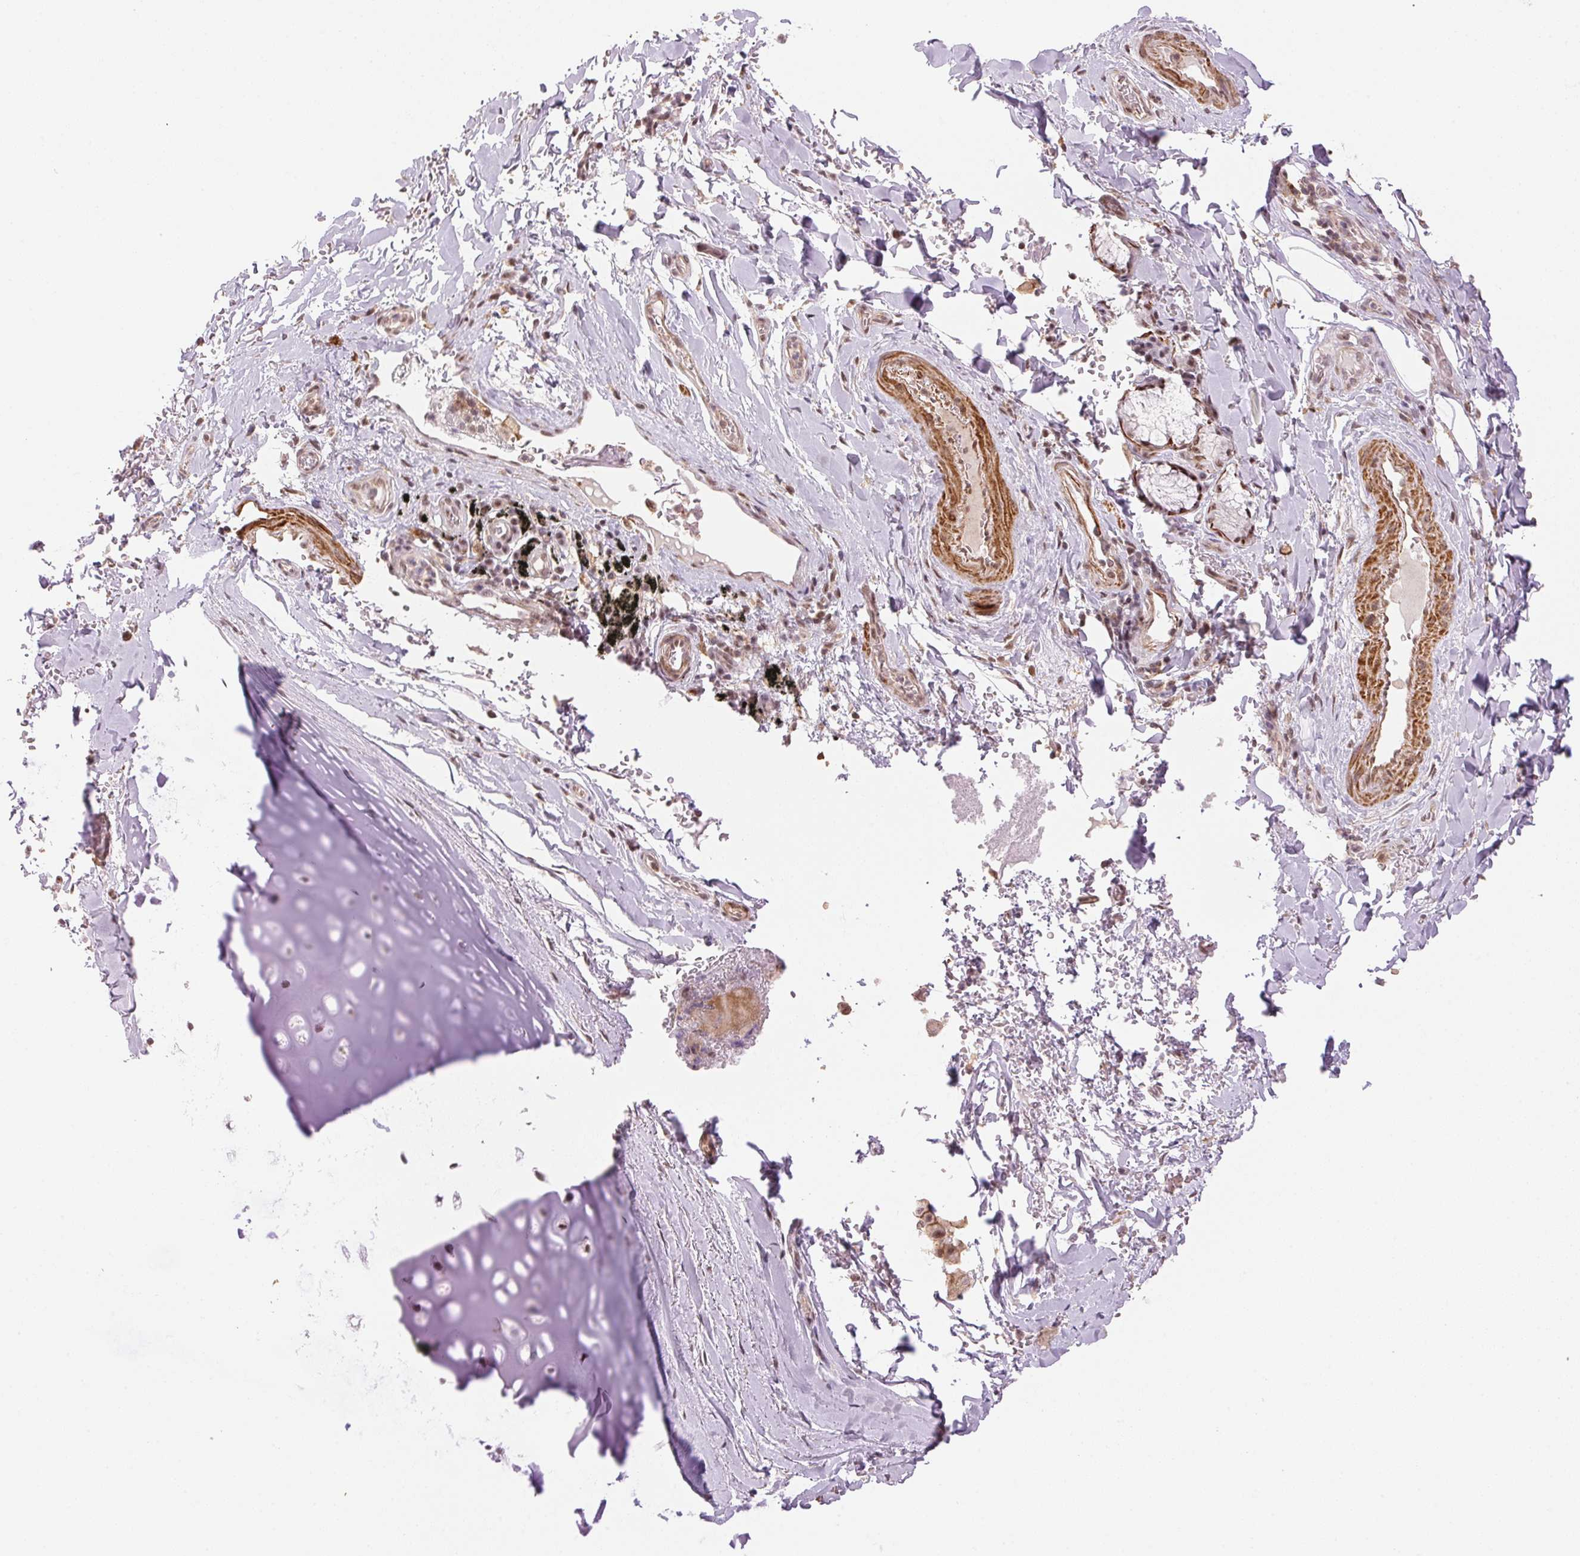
{"staining": {"intensity": "moderate", "quantity": "<25%", "location": "nuclear"}, "tissue": "adipose tissue", "cell_type": "Adipocytes", "image_type": "normal", "snomed": [{"axis": "morphology", "description": "Normal tissue, NOS"}, {"axis": "topography", "description": "Cartilage tissue"}, {"axis": "topography", "description": "Bronchus"}], "caption": "Immunohistochemistry (IHC) photomicrograph of normal human adipose tissue stained for a protein (brown), which shows low levels of moderate nuclear expression in about <25% of adipocytes.", "gene": "HNRNPDL", "patient": {"sex": "male", "age": 64}}